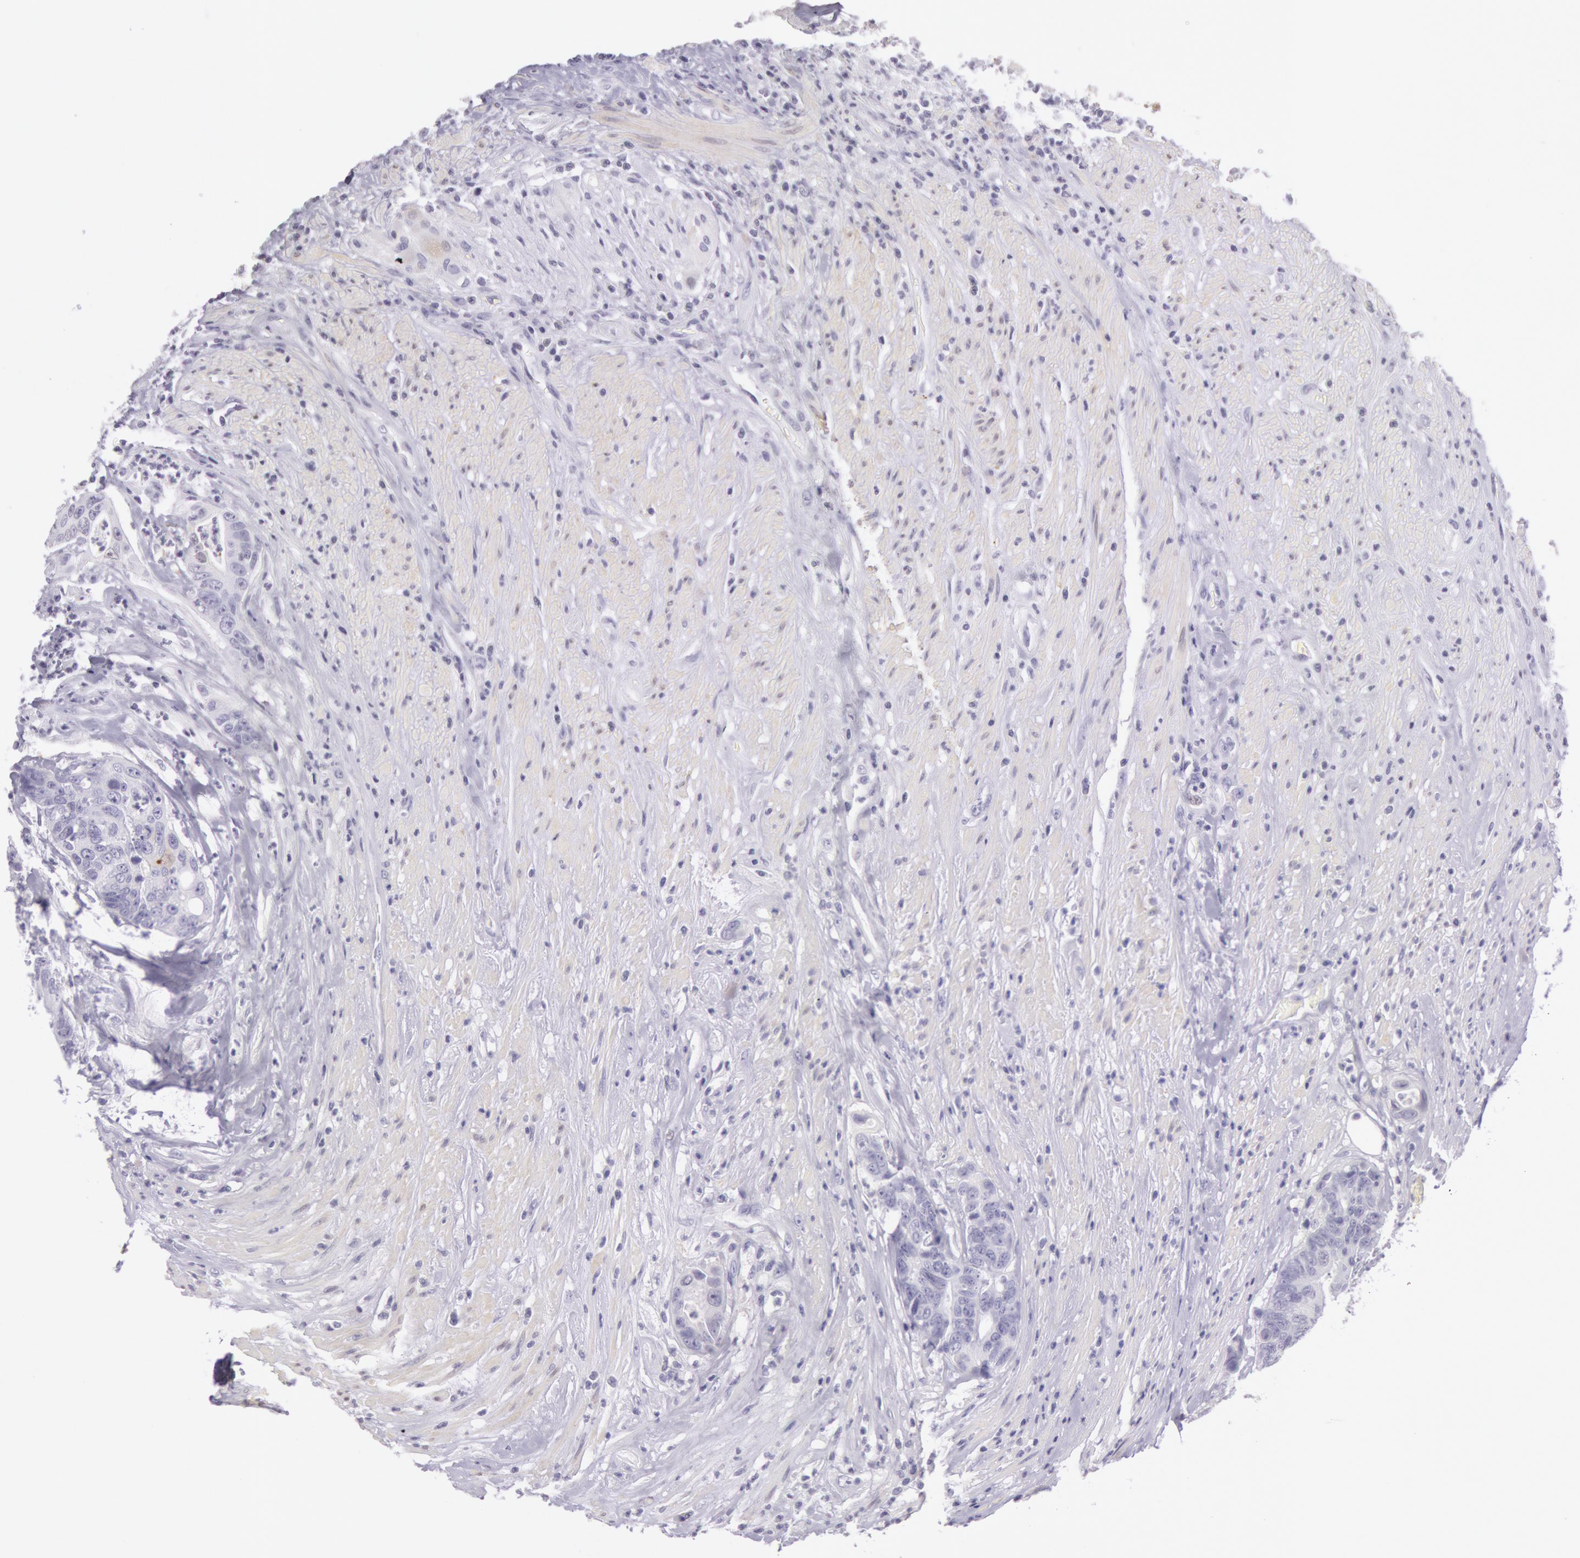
{"staining": {"intensity": "weak", "quantity": "<25%", "location": "cytoplasmic/membranous,nuclear"}, "tissue": "colorectal cancer", "cell_type": "Tumor cells", "image_type": "cancer", "snomed": [{"axis": "morphology", "description": "Adenocarcinoma, NOS"}, {"axis": "topography", "description": "Rectum"}], "caption": "This is an immunohistochemistry (IHC) micrograph of human colorectal cancer (adenocarcinoma). There is no staining in tumor cells.", "gene": "CKB", "patient": {"sex": "female", "age": 65}}